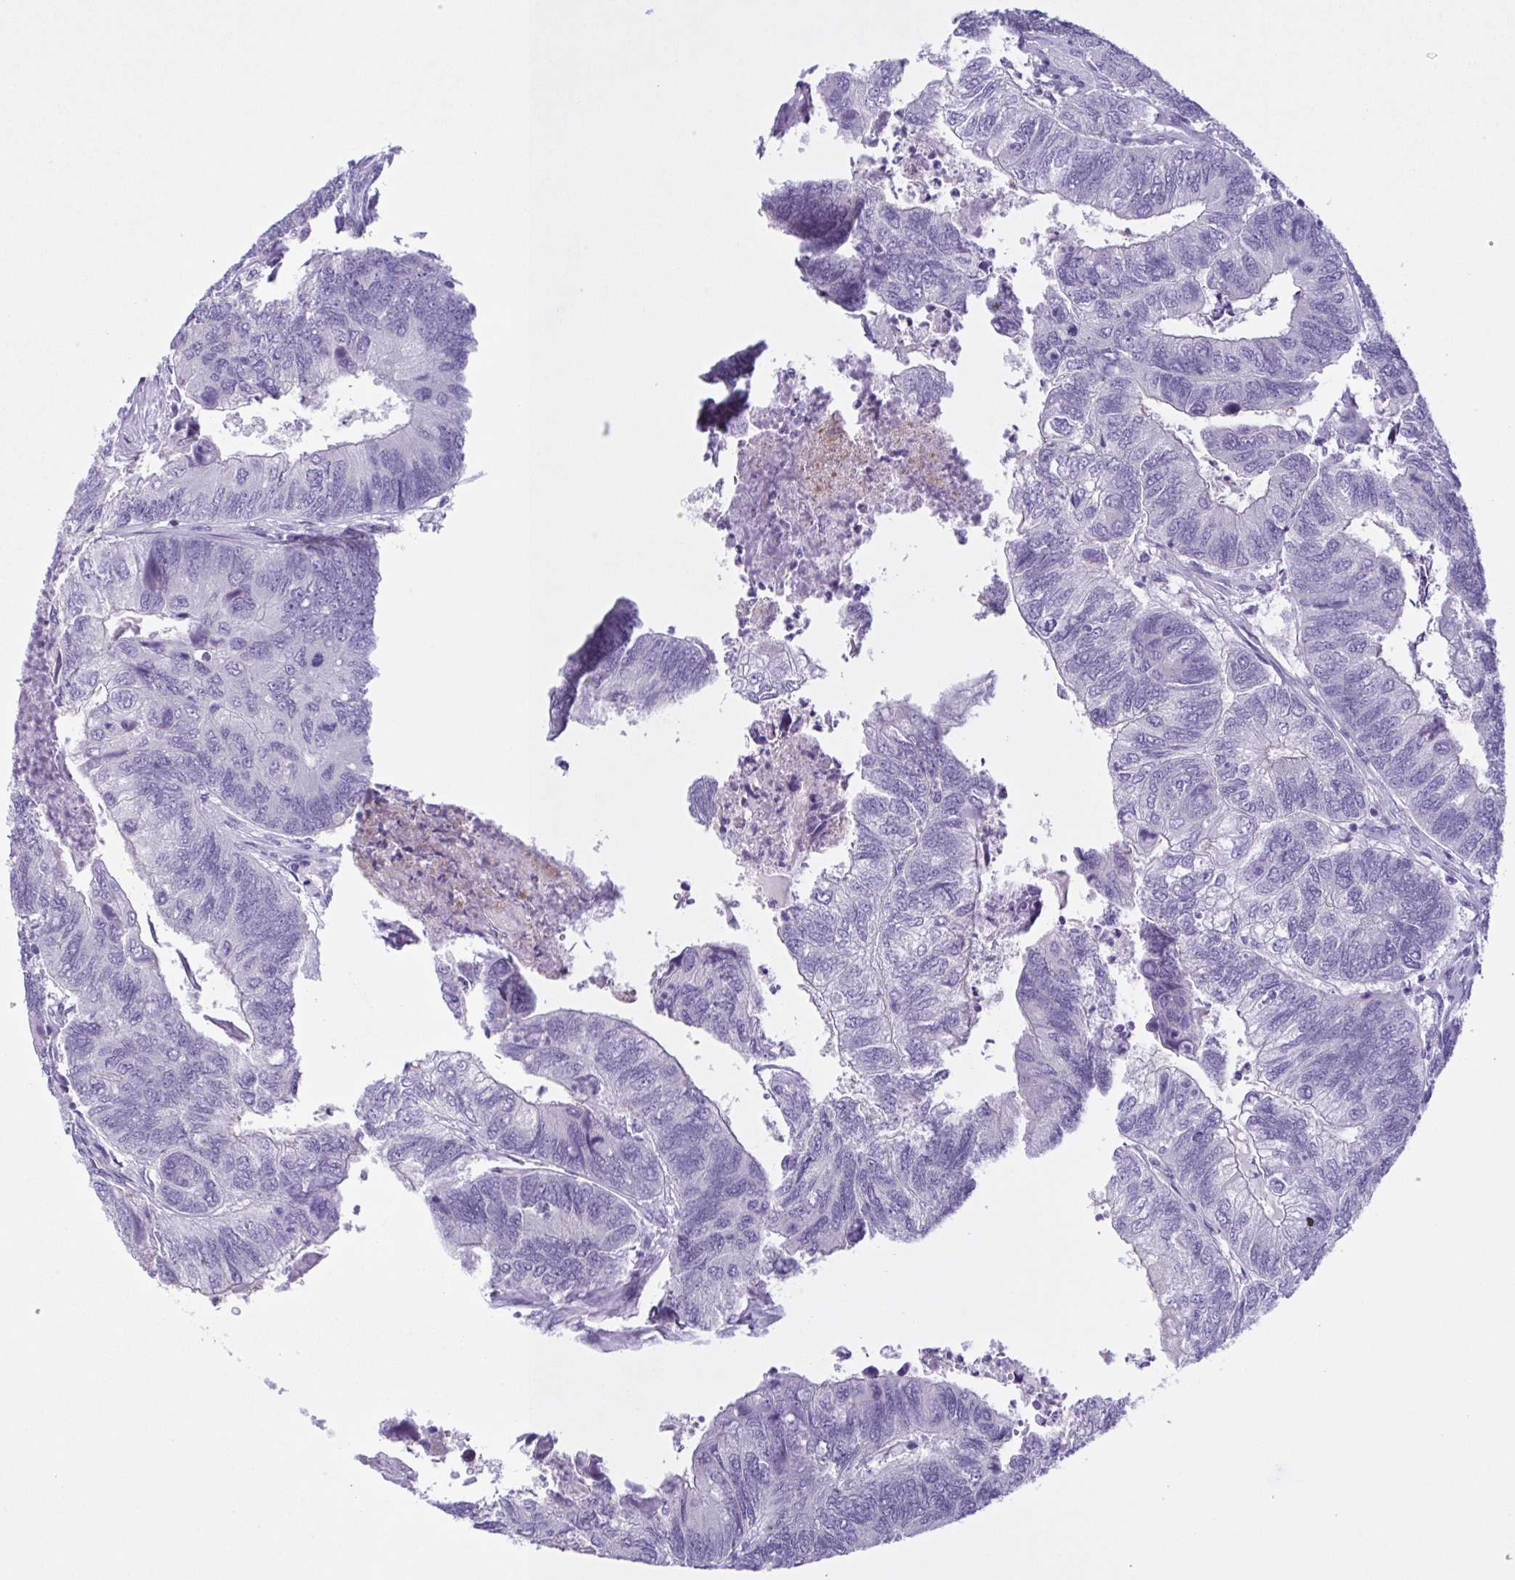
{"staining": {"intensity": "negative", "quantity": "none", "location": "none"}, "tissue": "colorectal cancer", "cell_type": "Tumor cells", "image_type": "cancer", "snomed": [{"axis": "morphology", "description": "Adenocarcinoma, NOS"}, {"axis": "topography", "description": "Colon"}], "caption": "Immunohistochemistry (IHC) histopathology image of neoplastic tissue: human adenocarcinoma (colorectal) stained with DAB (3,3'-diaminobenzidine) demonstrates no significant protein staining in tumor cells. (DAB immunohistochemistry (IHC) with hematoxylin counter stain).", "gene": "INAFM1", "patient": {"sex": "female", "age": 67}}